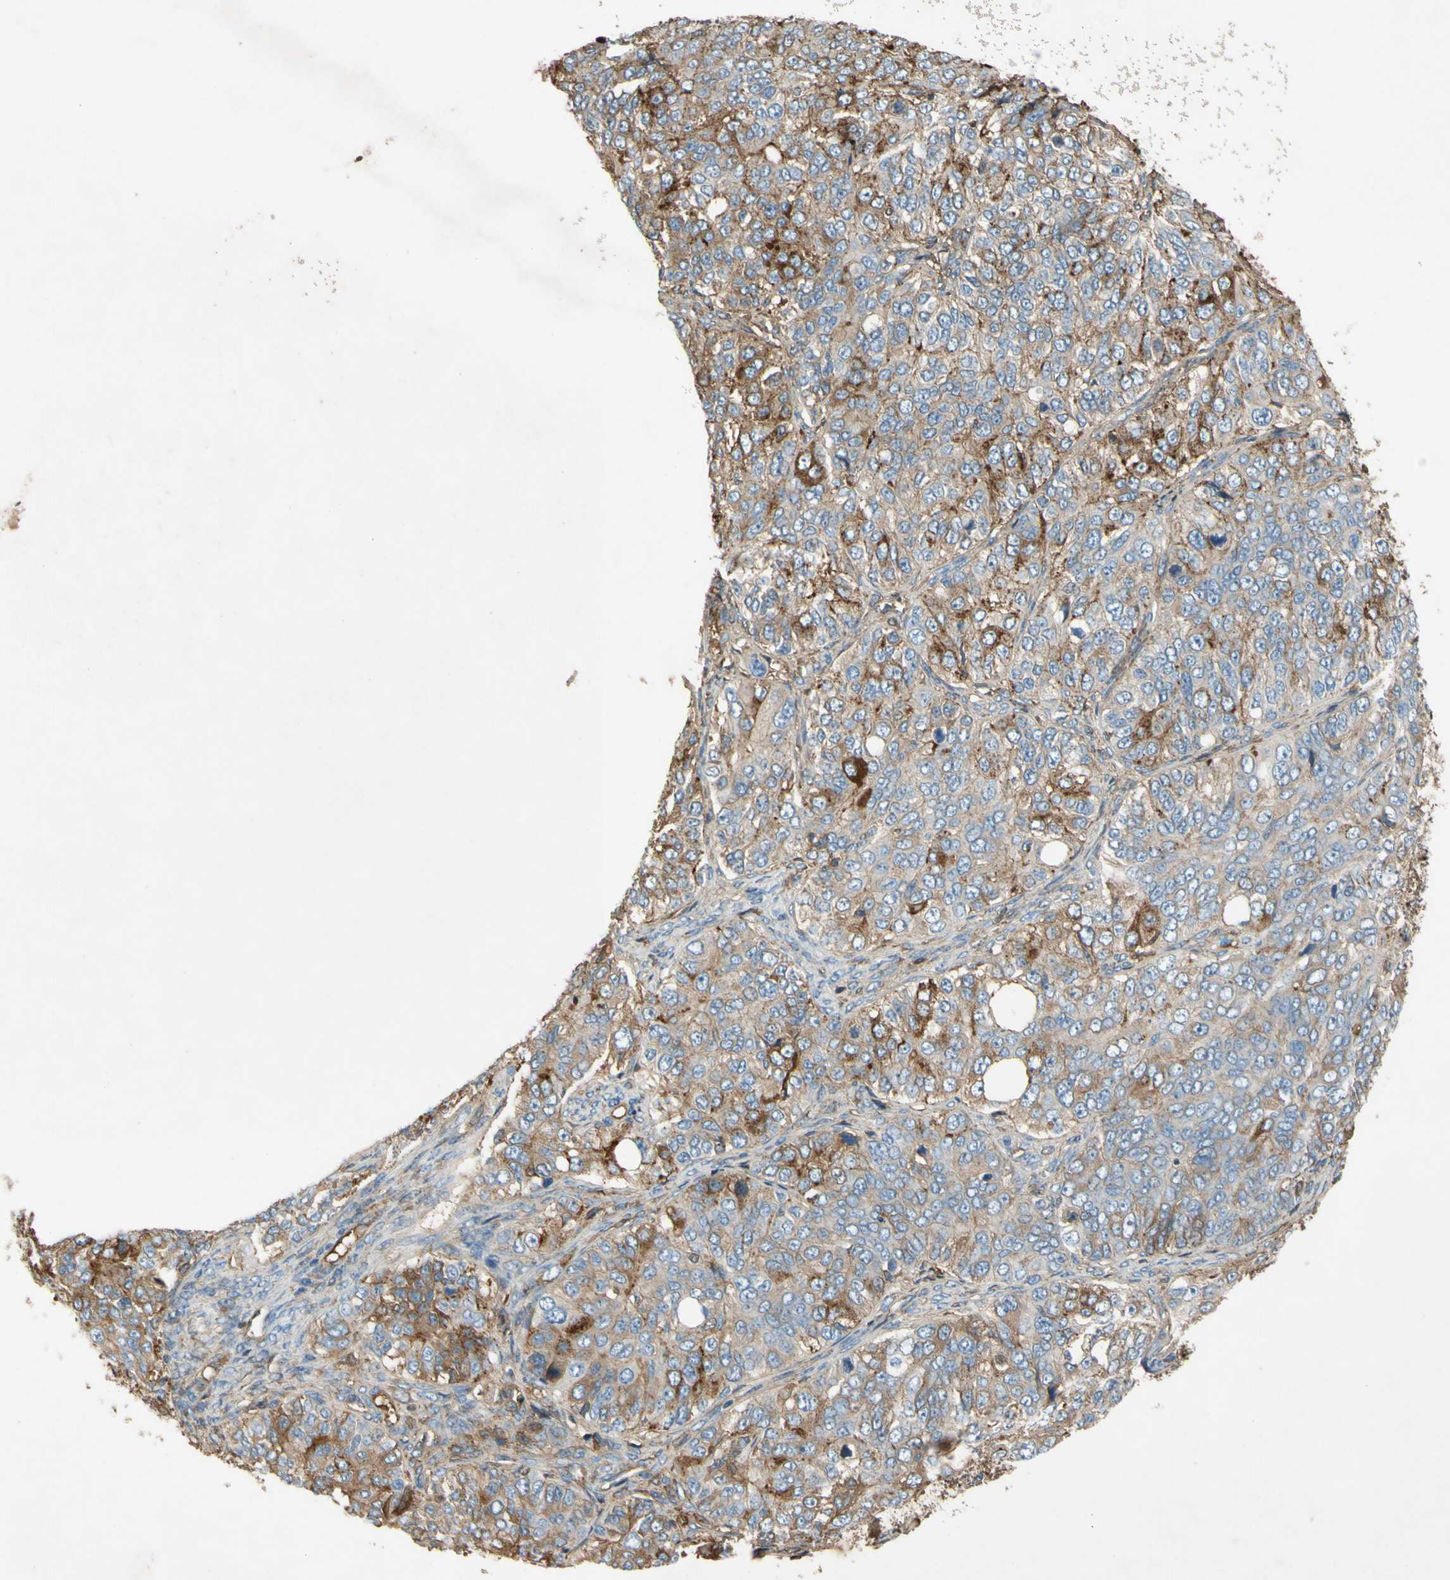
{"staining": {"intensity": "moderate", "quantity": "25%-75%", "location": "cytoplasmic/membranous"}, "tissue": "ovarian cancer", "cell_type": "Tumor cells", "image_type": "cancer", "snomed": [{"axis": "morphology", "description": "Carcinoma, endometroid"}, {"axis": "topography", "description": "Ovary"}], "caption": "Immunohistochemistry of human ovarian endometroid carcinoma displays medium levels of moderate cytoplasmic/membranous staining in approximately 25%-75% of tumor cells.", "gene": "TIMP2", "patient": {"sex": "female", "age": 51}}